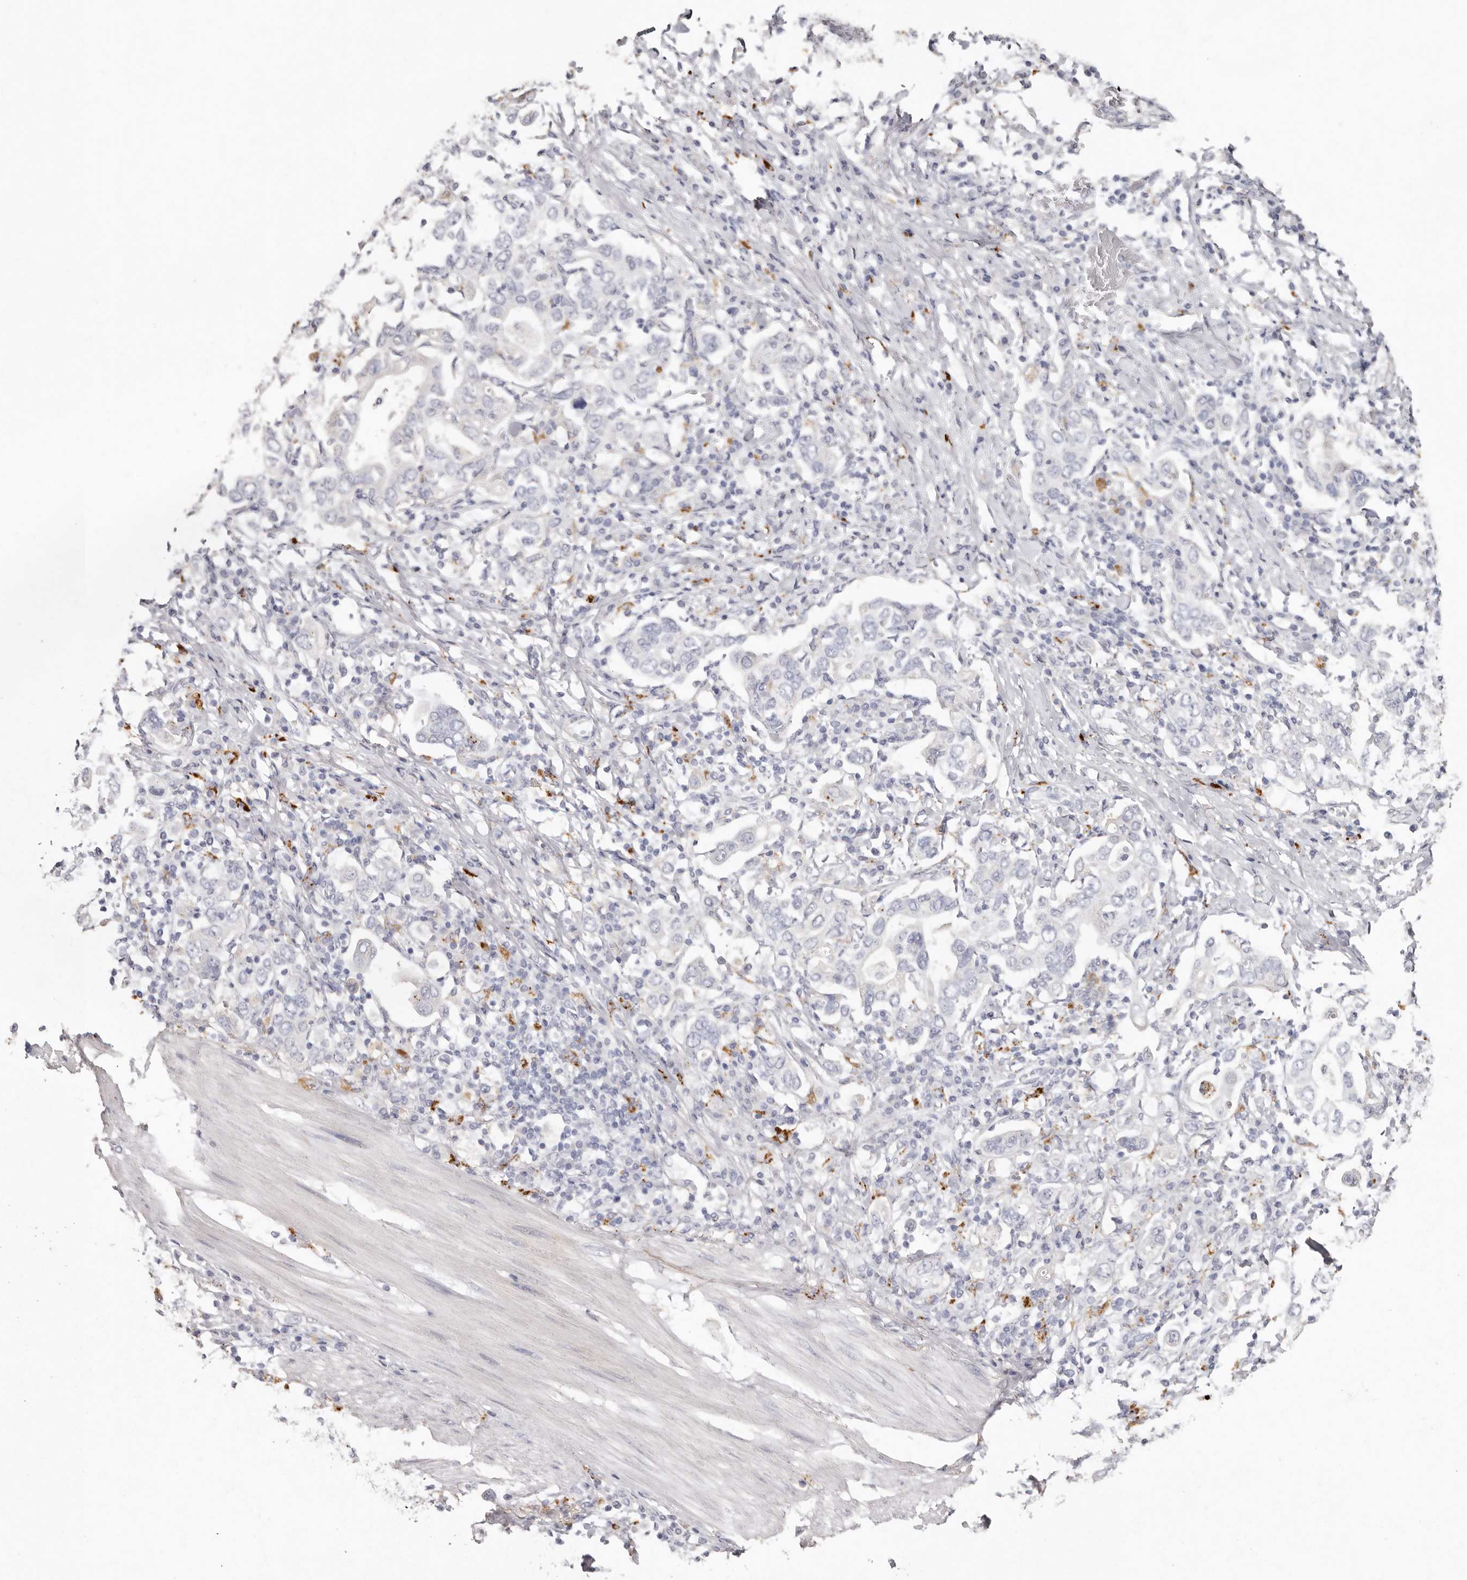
{"staining": {"intensity": "negative", "quantity": "none", "location": "none"}, "tissue": "stomach cancer", "cell_type": "Tumor cells", "image_type": "cancer", "snomed": [{"axis": "morphology", "description": "Adenocarcinoma, NOS"}, {"axis": "topography", "description": "Stomach, upper"}], "caption": "Micrograph shows no significant protein positivity in tumor cells of adenocarcinoma (stomach).", "gene": "FAM185A", "patient": {"sex": "male", "age": 62}}